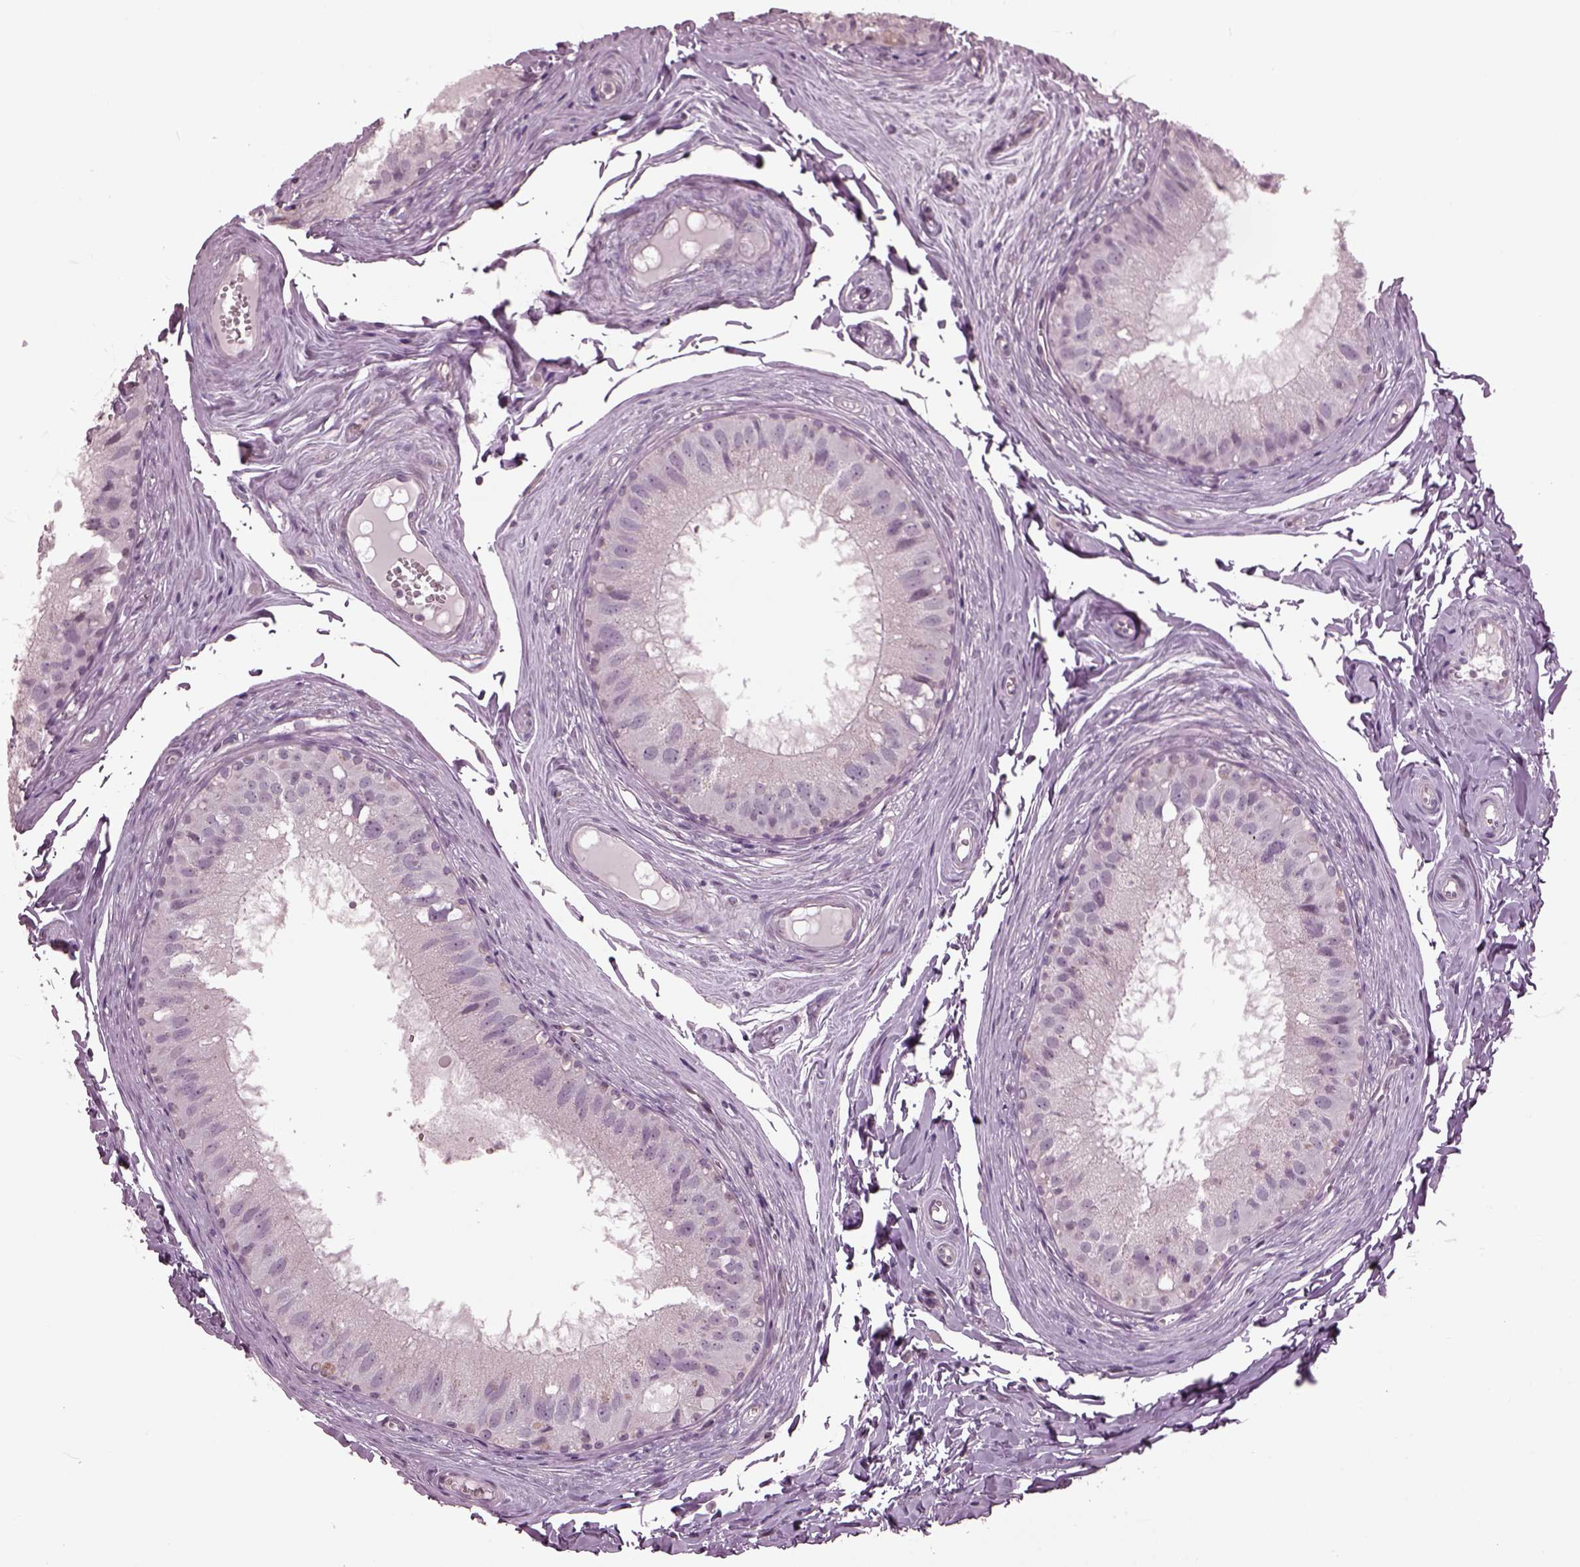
{"staining": {"intensity": "negative", "quantity": "none", "location": "none"}, "tissue": "epididymis", "cell_type": "Glandular cells", "image_type": "normal", "snomed": [{"axis": "morphology", "description": "Normal tissue, NOS"}, {"axis": "topography", "description": "Epididymis"}], "caption": "A photomicrograph of epididymis stained for a protein reveals no brown staining in glandular cells.", "gene": "GAL", "patient": {"sex": "male", "age": 45}}